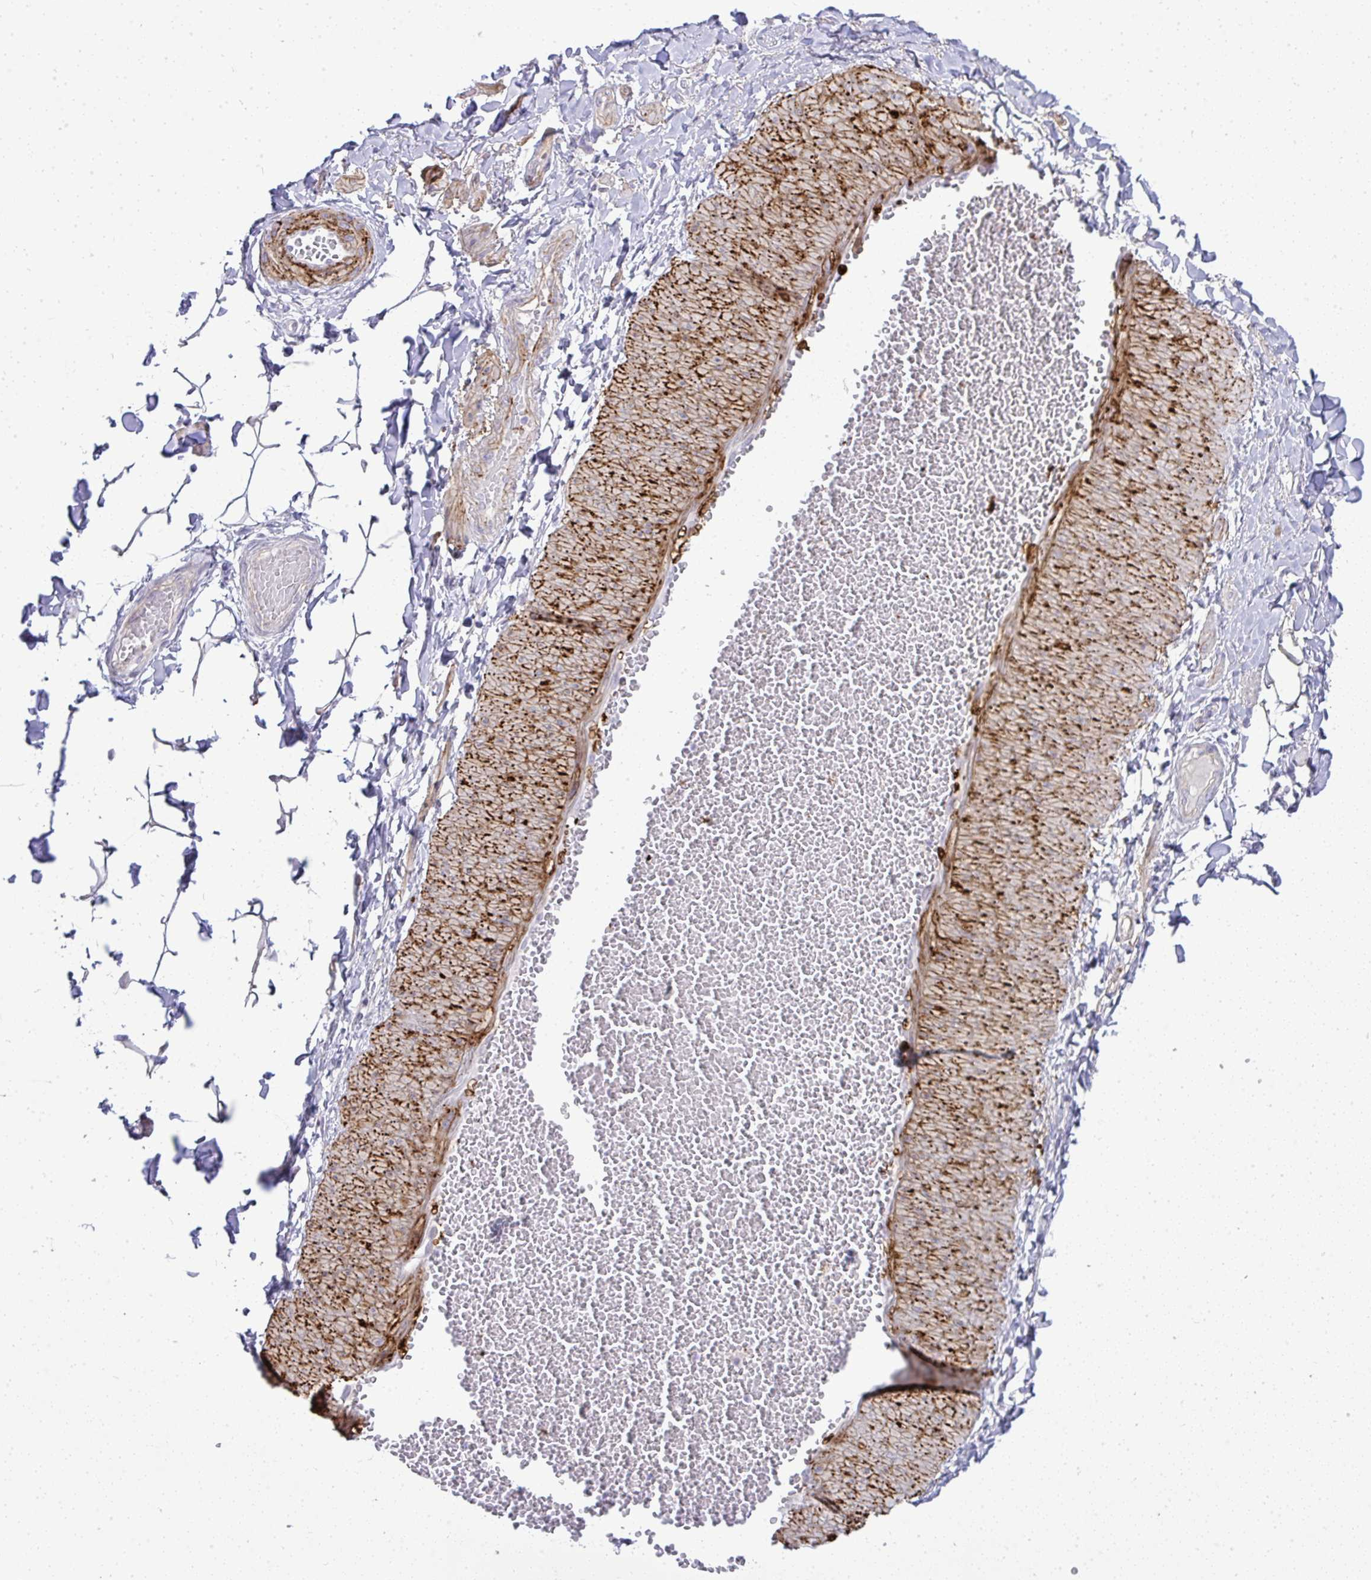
{"staining": {"intensity": "negative", "quantity": "none", "location": "none"}, "tissue": "adipose tissue", "cell_type": "Adipocytes", "image_type": "normal", "snomed": [{"axis": "morphology", "description": "Normal tissue, NOS"}, {"axis": "topography", "description": "Epididymis"}, {"axis": "topography", "description": "Peripheral nerve tissue"}], "caption": "Image shows no significant protein staining in adipocytes of benign adipose tissue. The staining was performed using DAB (3,3'-diaminobenzidine) to visualize the protein expression in brown, while the nuclei were stained in blue with hematoxylin (Magnification: 20x).", "gene": "UBE2S", "patient": {"sex": "male", "age": 32}}